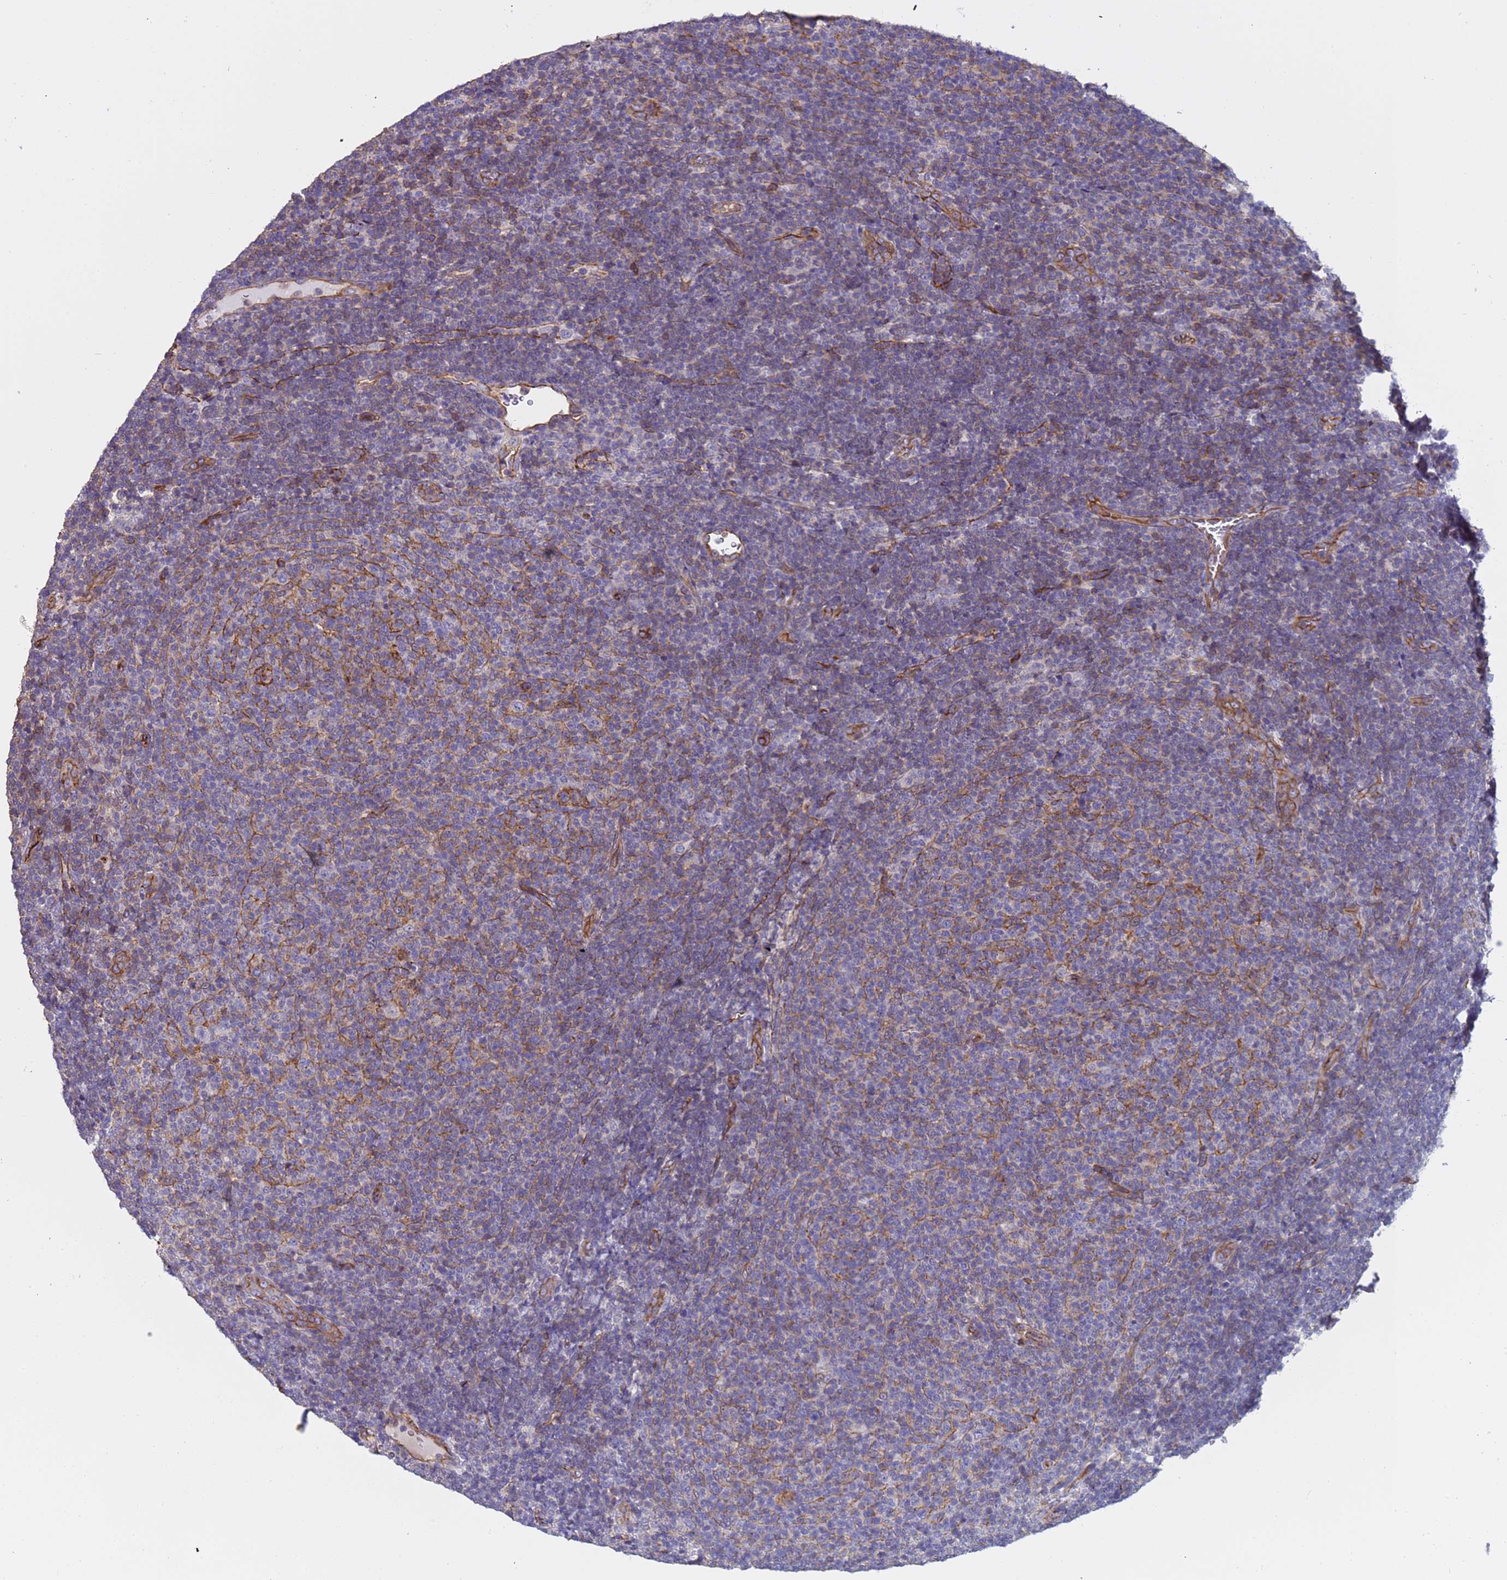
{"staining": {"intensity": "weak", "quantity": "25%-75%", "location": "cytoplasmic/membranous"}, "tissue": "lymphoma", "cell_type": "Tumor cells", "image_type": "cancer", "snomed": [{"axis": "morphology", "description": "Malignant lymphoma, non-Hodgkin's type, Low grade"}, {"axis": "topography", "description": "Lymph node"}], "caption": "Brown immunohistochemical staining in malignant lymphoma, non-Hodgkin's type (low-grade) displays weak cytoplasmic/membranous positivity in approximately 25%-75% of tumor cells.", "gene": "ZNF248", "patient": {"sex": "male", "age": 66}}